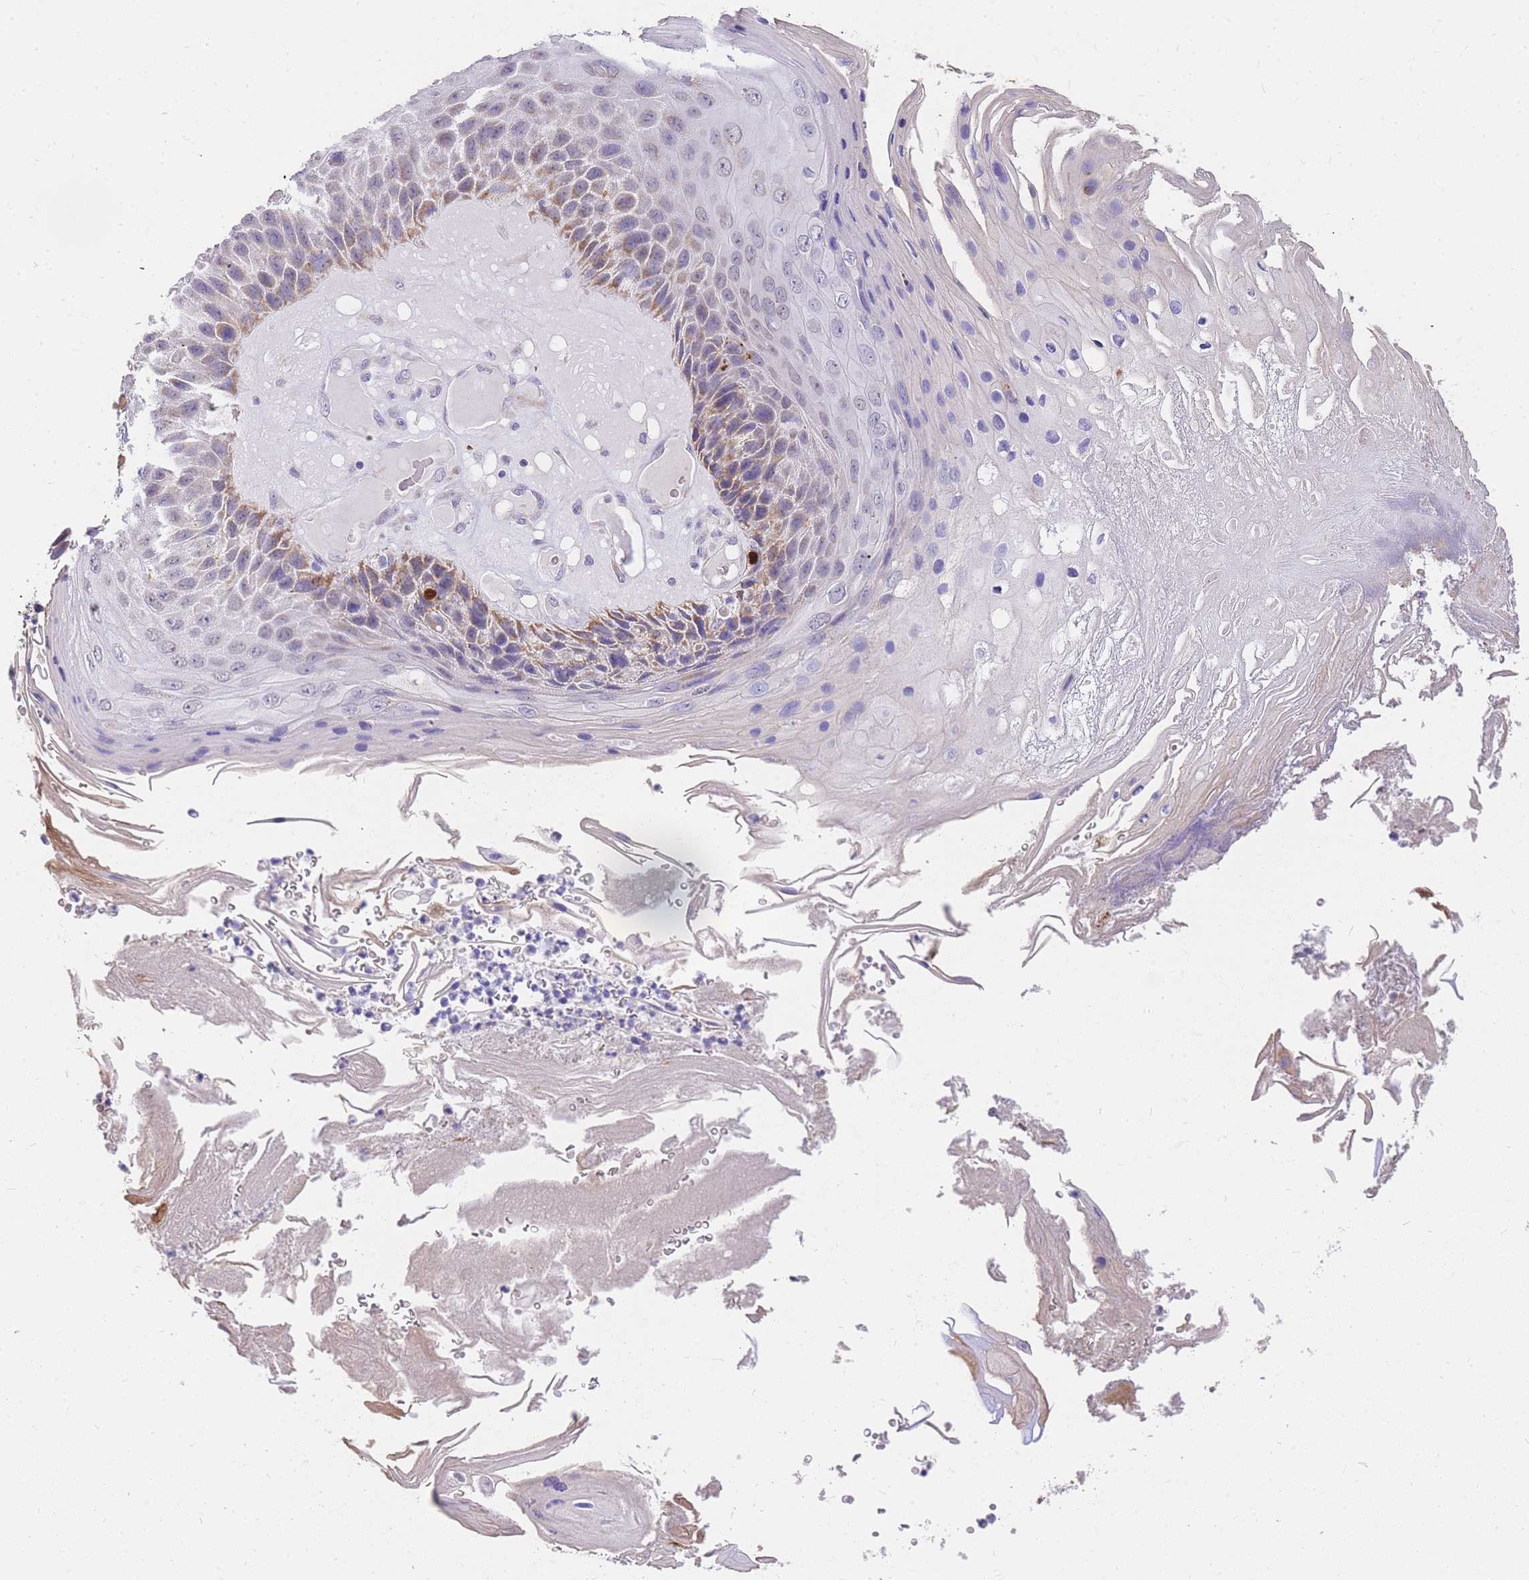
{"staining": {"intensity": "moderate", "quantity": "<25%", "location": "cytoplasmic/membranous"}, "tissue": "skin cancer", "cell_type": "Tumor cells", "image_type": "cancer", "snomed": [{"axis": "morphology", "description": "Squamous cell carcinoma, NOS"}, {"axis": "topography", "description": "Skin"}], "caption": "Tumor cells exhibit moderate cytoplasmic/membranous staining in approximately <25% of cells in skin cancer.", "gene": "C2orf88", "patient": {"sex": "female", "age": 88}}